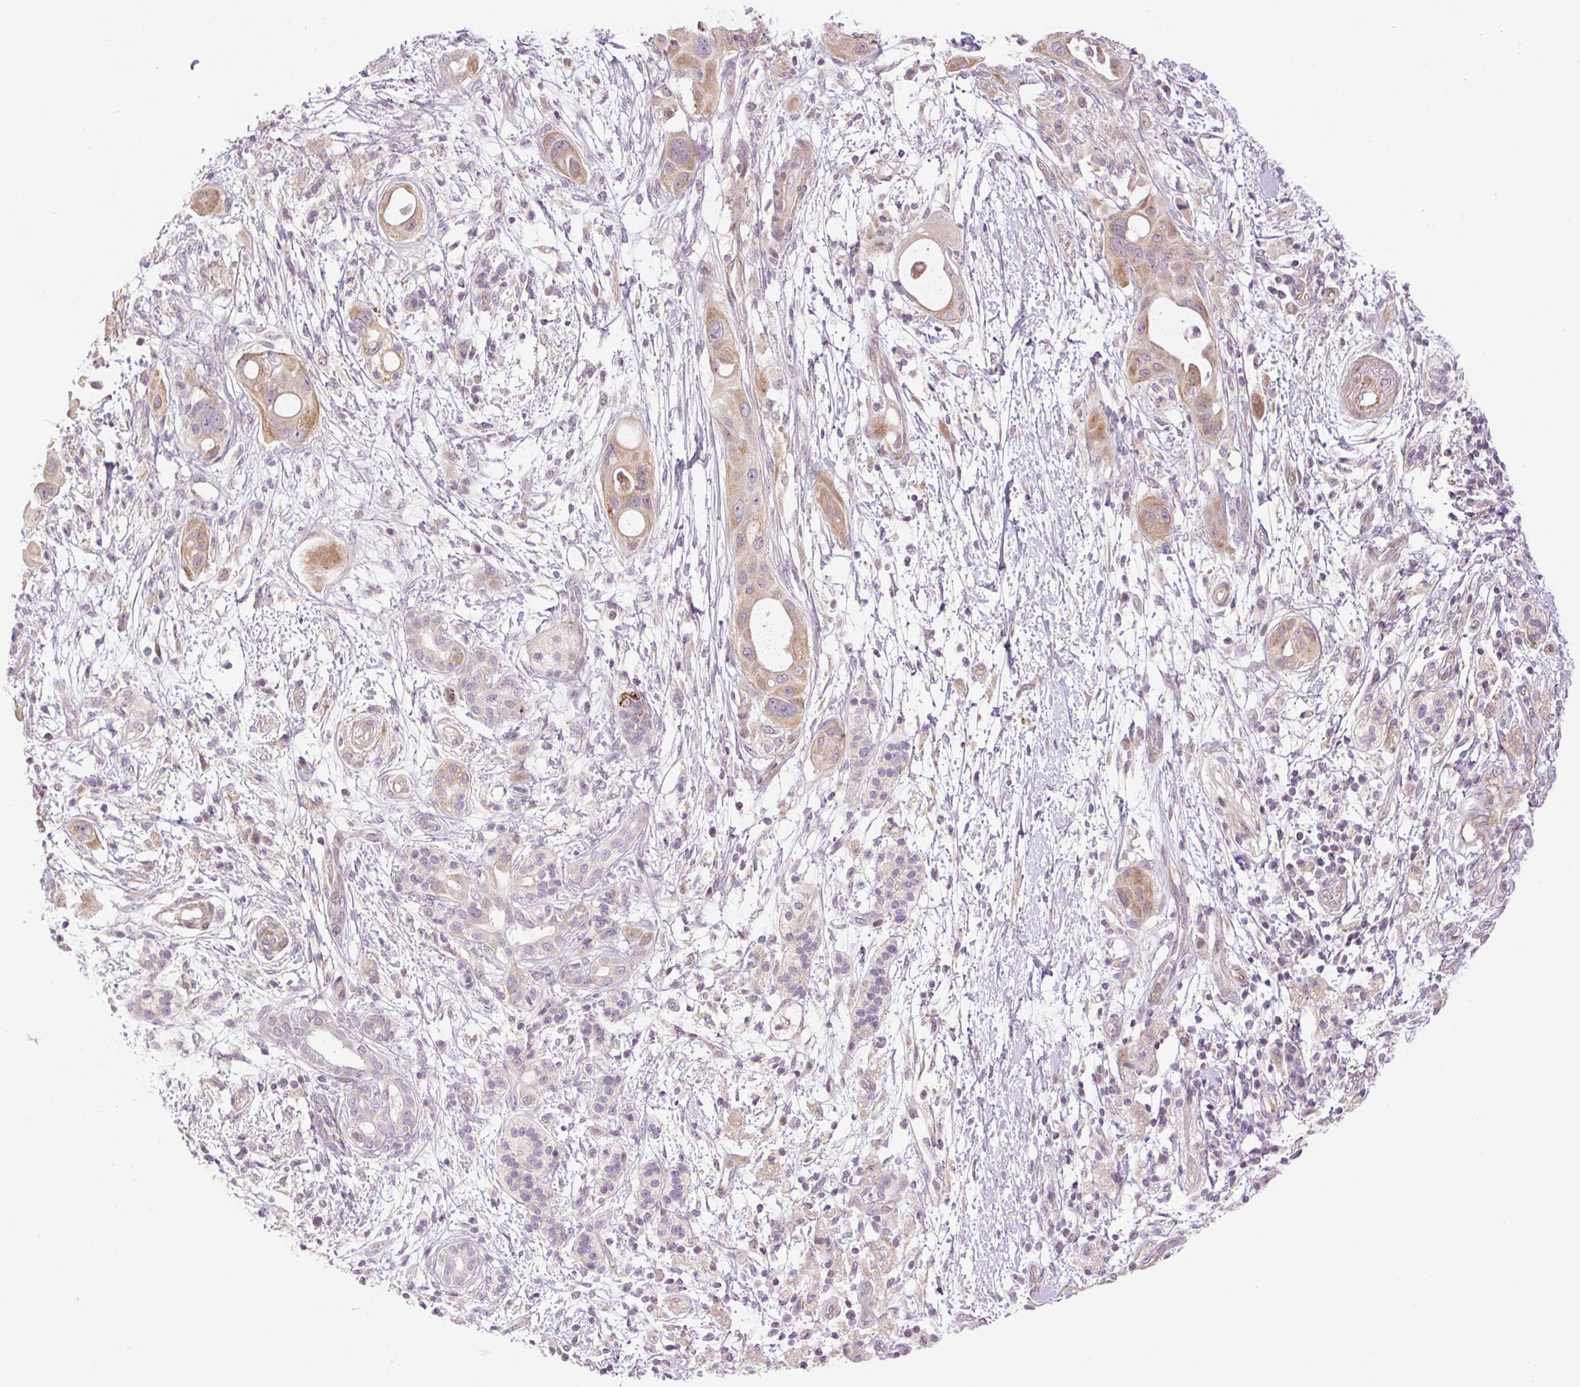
{"staining": {"intensity": "moderate", "quantity": "<25%", "location": "cytoplasmic/membranous"}, "tissue": "pancreatic cancer", "cell_type": "Tumor cells", "image_type": "cancer", "snomed": [{"axis": "morphology", "description": "Adenocarcinoma, NOS"}, {"axis": "topography", "description": "Pancreas"}], "caption": "Immunohistochemistry (IHC) (DAB) staining of human pancreatic cancer (adenocarcinoma) reveals moderate cytoplasmic/membranous protein positivity in approximately <25% of tumor cells.", "gene": "ZNF394", "patient": {"sex": "male", "age": 68}}